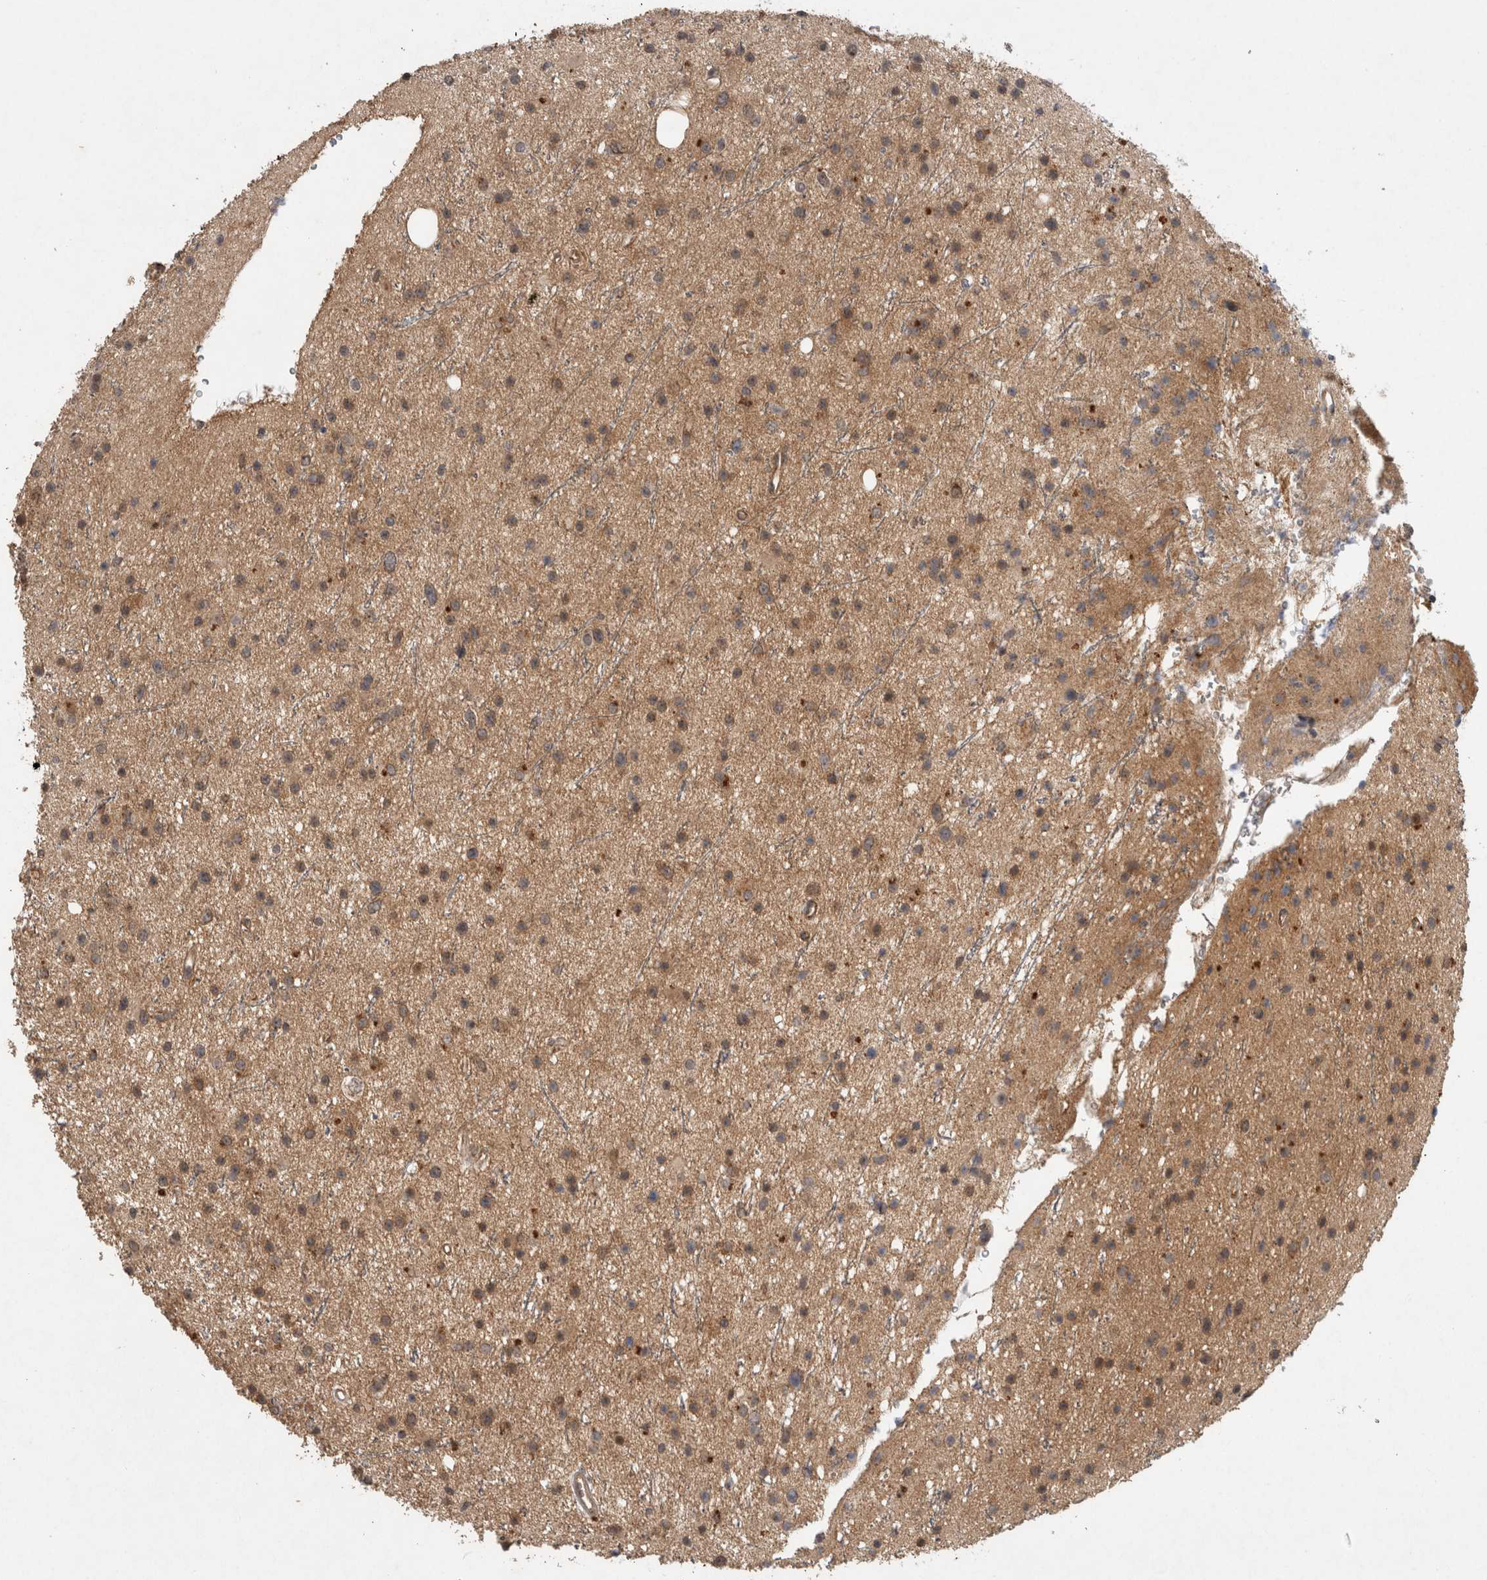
{"staining": {"intensity": "moderate", "quantity": ">75%", "location": "cytoplasmic/membranous"}, "tissue": "glioma", "cell_type": "Tumor cells", "image_type": "cancer", "snomed": [{"axis": "morphology", "description": "Glioma, malignant, Low grade"}, {"axis": "topography", "description": "Cerebral cortex"}], "caption": "Glioma stained for a protein shows moderate cytoplasmic/membranous positivity in tumor cells.", "gene": "RHPN1", "patient": {"sex": "female", "age": 39}}